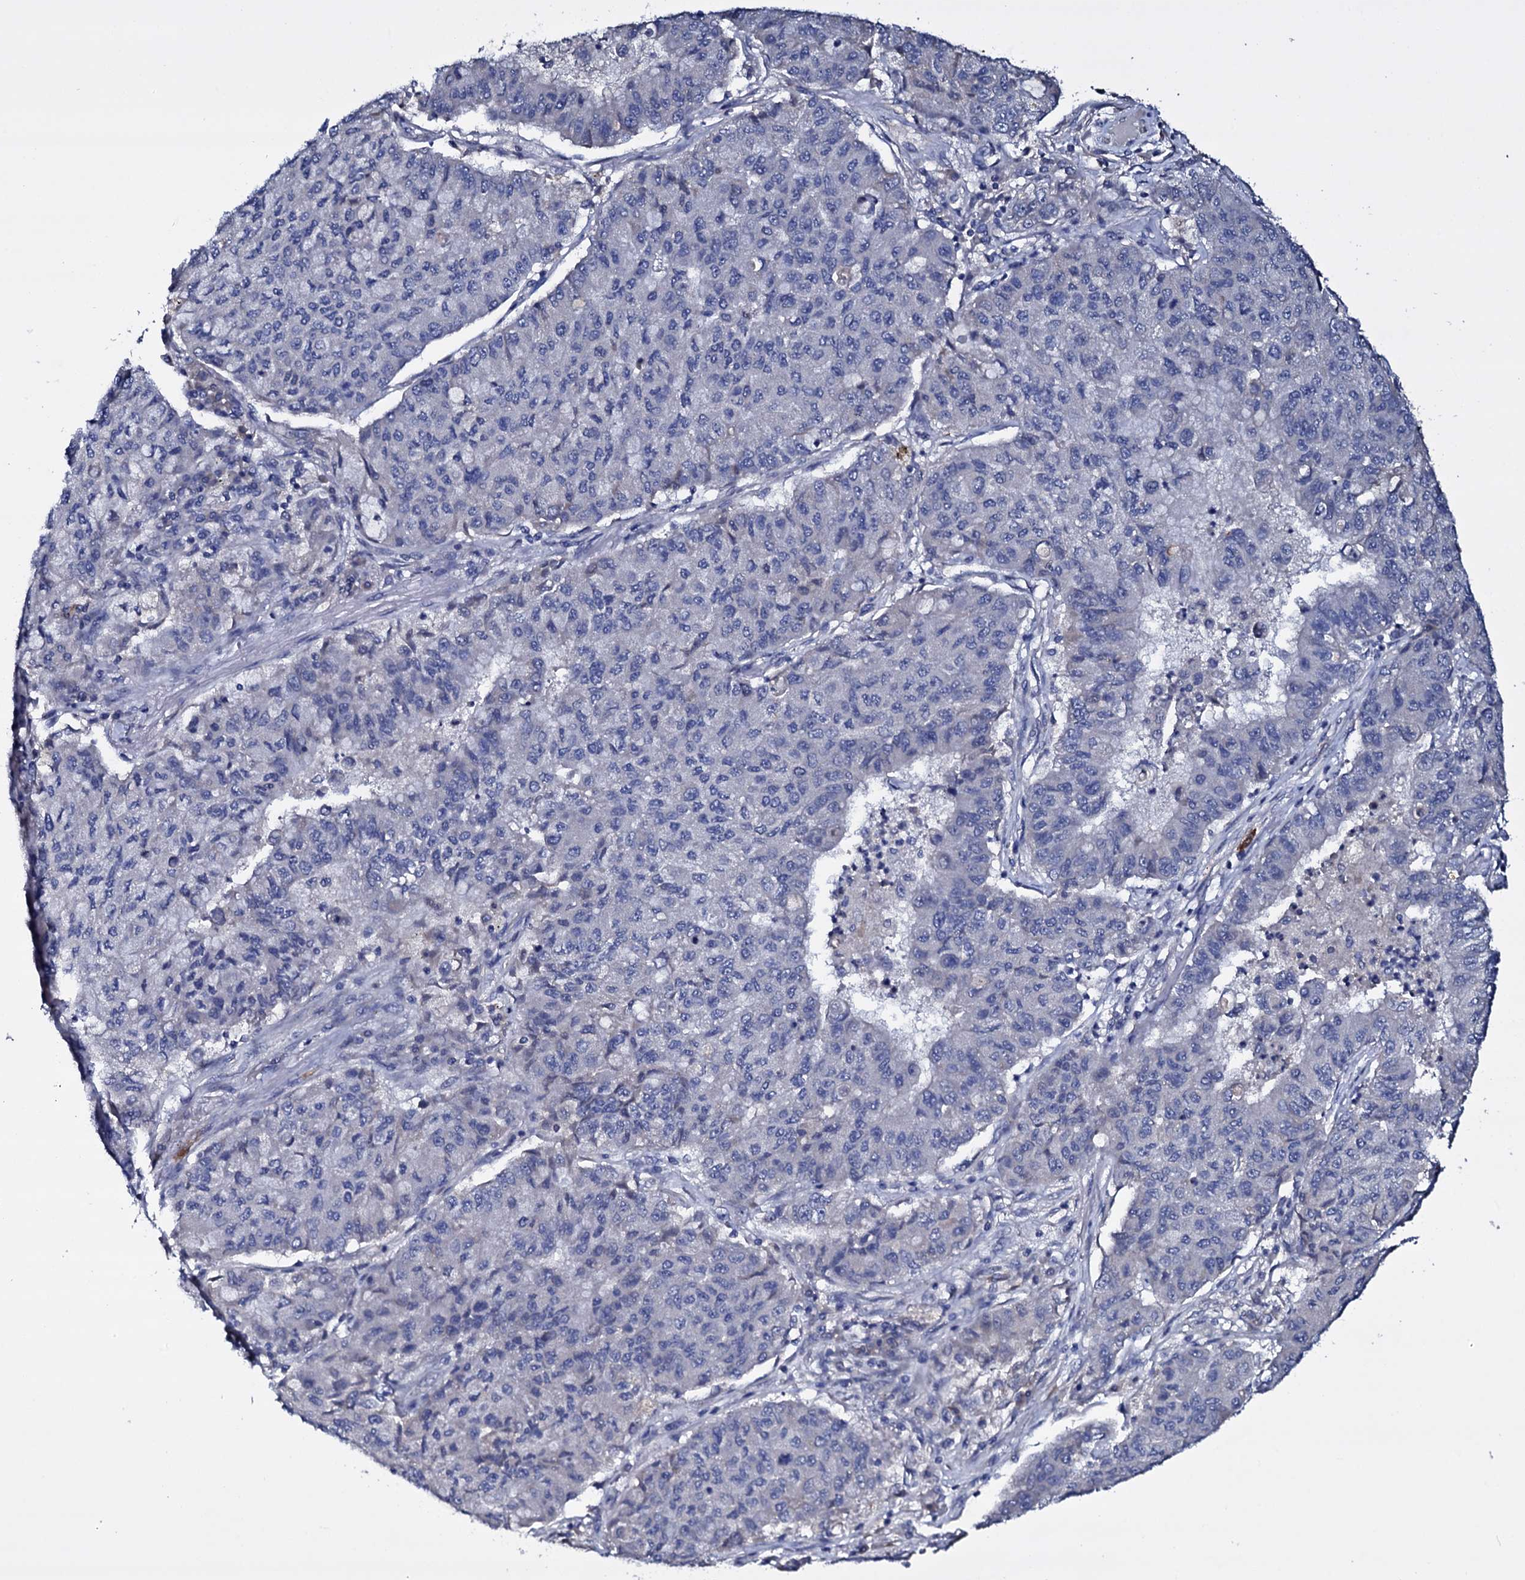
{"staining": {"intensity": "negative", "quantity": "none", "location": "none"}, "tissue": "lung cancer", "cell_type": "Tumor cells", "image_type": "cancer", "snomed": [{"axis": "morphology", "description": "Squamous cell carcinoma, NOS"}, {"axis": "topography", "description": "Lung"}], "caption": "Immunohistochemical staining of lung squamous cell carcinoma shows no significant positivity in tumor cells.", "gene": "BCL2L14", "patient": {"sex": "male", "age": 74}}